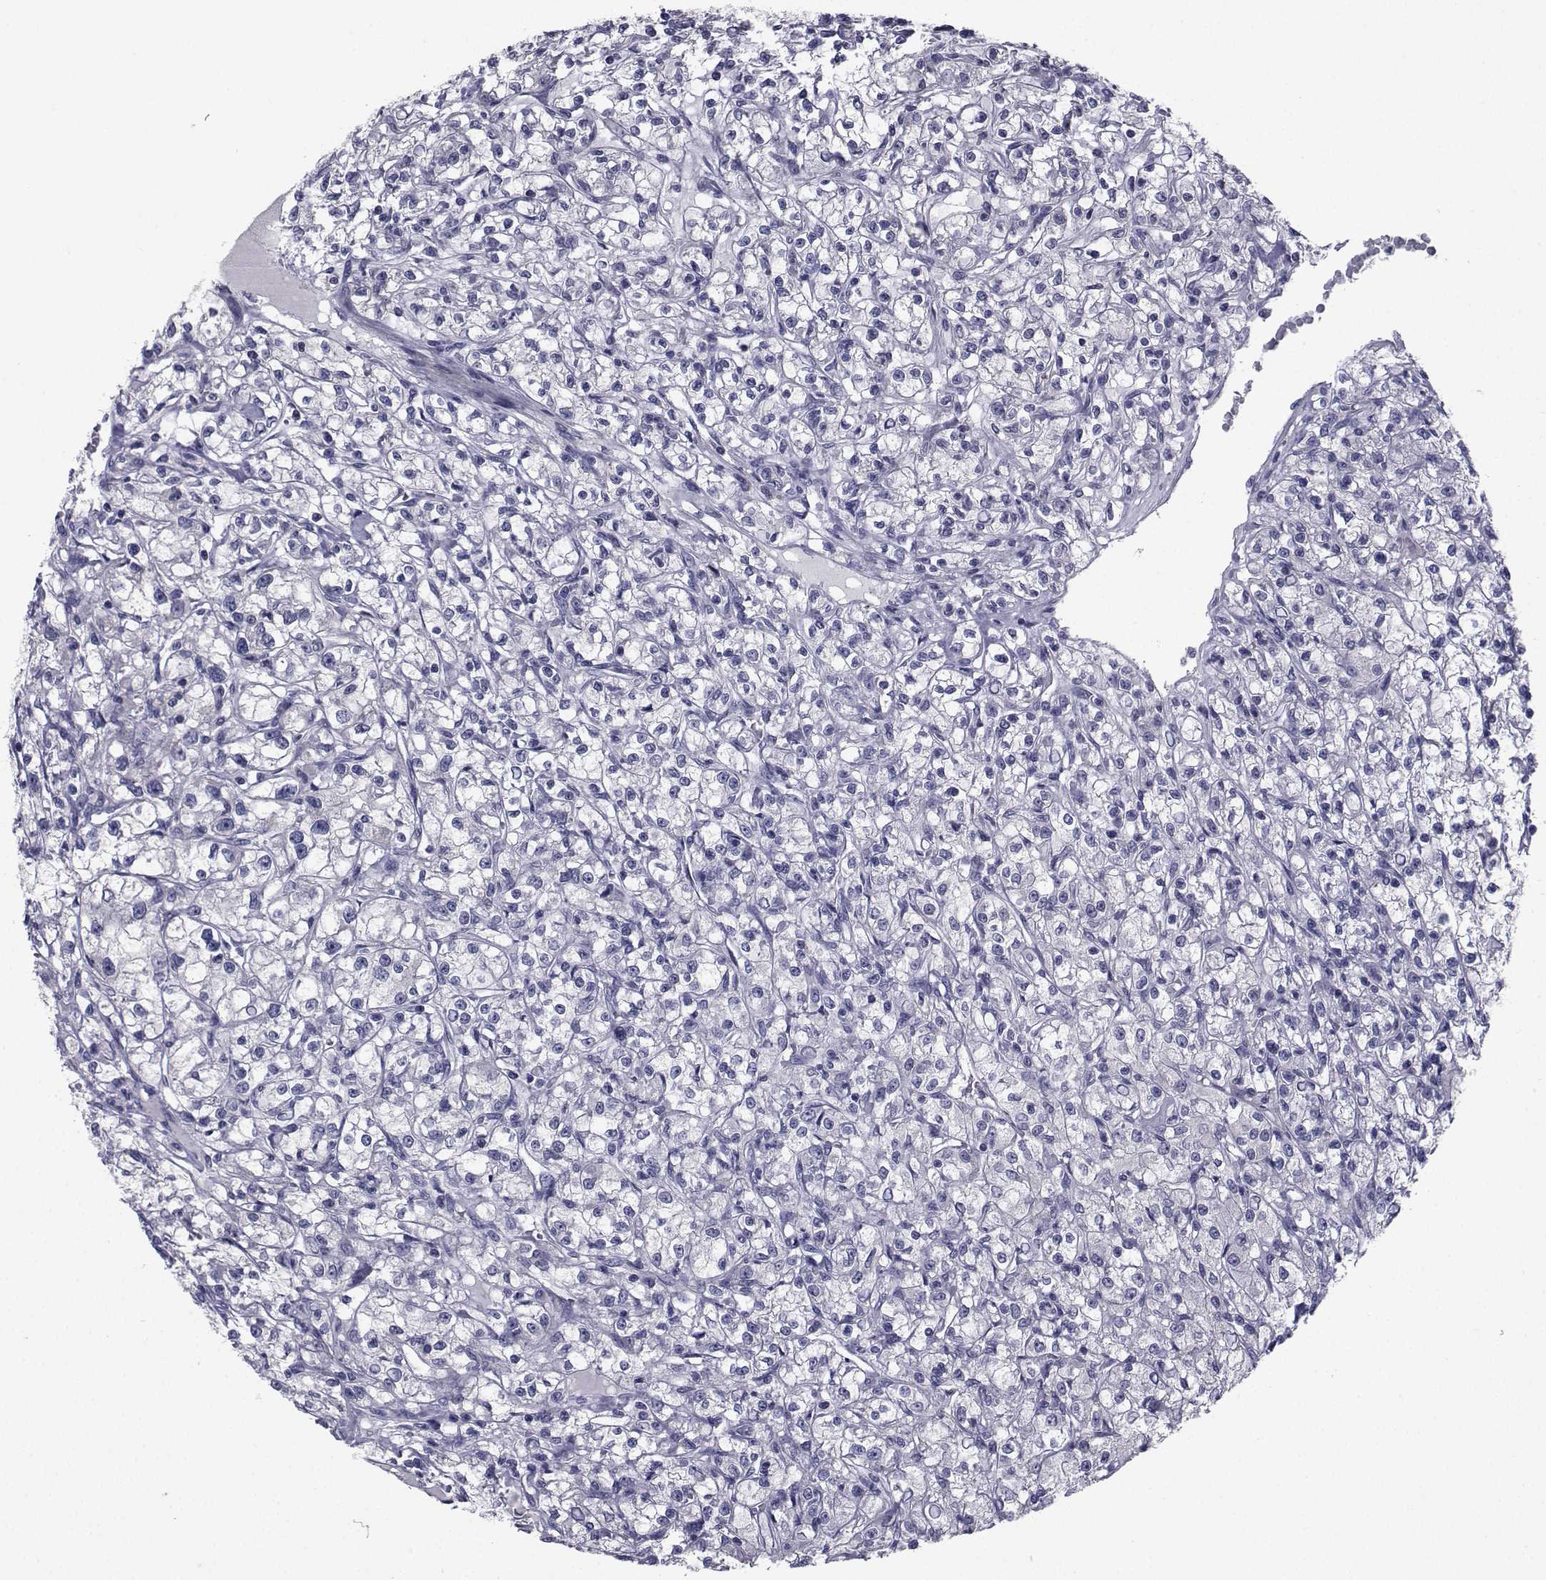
{"staining": {"intensity": "negative", "quantity": "none", "location": "none"}, "tissue": "renal cancer", "cell_type": "Tumor cells", "image_type": "cancer", "snomed": [{"axis": "morphology", "description": "Adenocarcinoma, NOS"}, {"axis": "topography", "description": "Kidney"}], "caption": "This is an immunohistochemistry micrograph of human renal cancer (adenocarcinoma). There is no staining in tumor cells.", "gene": "CHRNA1", "patient": {"sex": "female", "age": 59}}